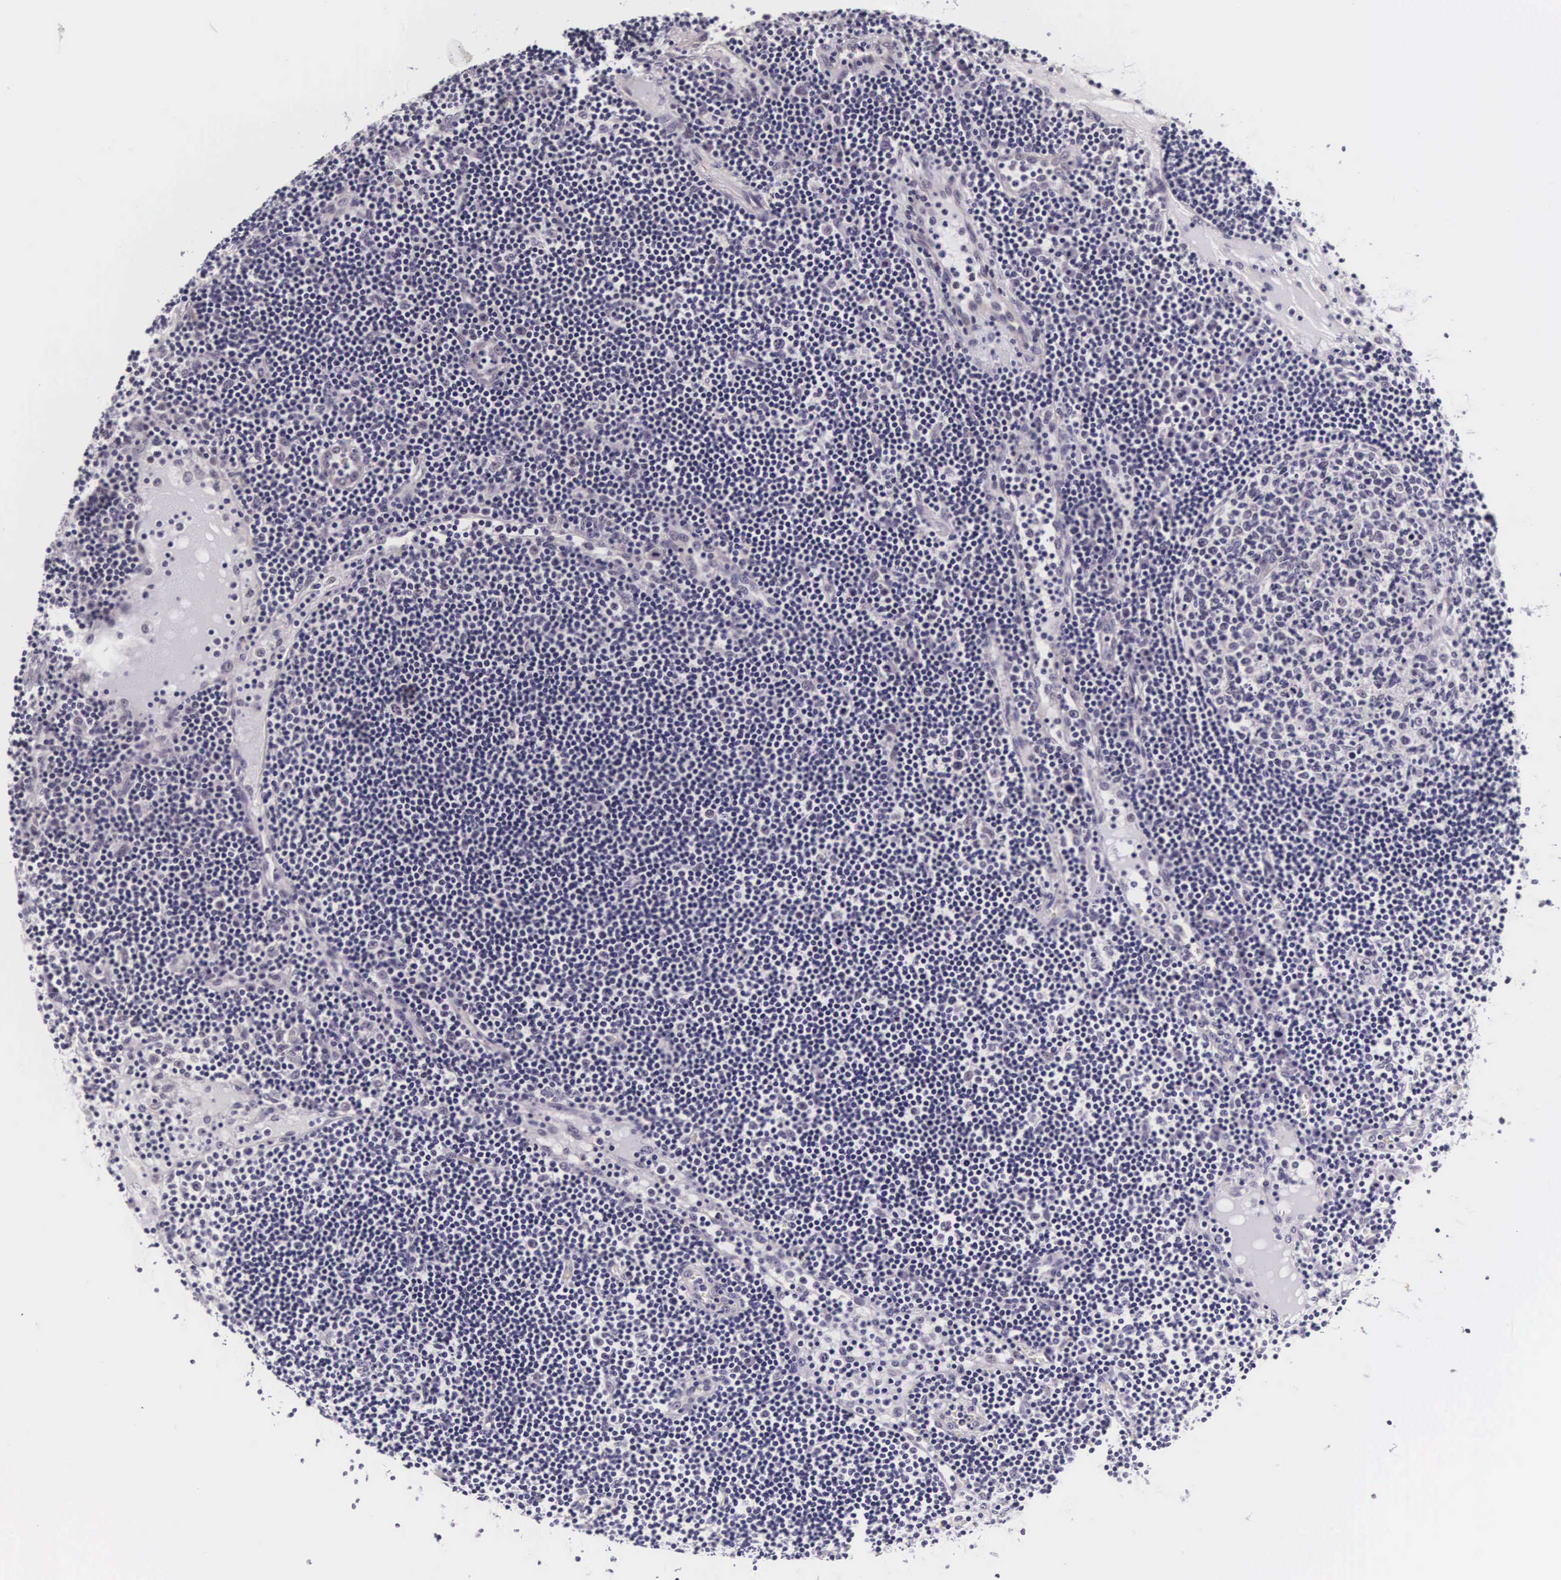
{"staining": {"intensity": "negative", "quantity": "none", "location": "none"}, "tissue": "lymph node", "cell_type": "Germinal center cells", "image_type": "normal", "snomed": [{"axis": "morphology", "description": "Normal tissue, NOS"}, {"axis": "topography", "description": "Lymph node"}], "caption": "This is a histopathology image of immunohistochemistry staining of benign lymph node, which shows no expression in germinal center cells.", "gene": "PHETA2", "patient": {"sex": "male", "age": 54}}